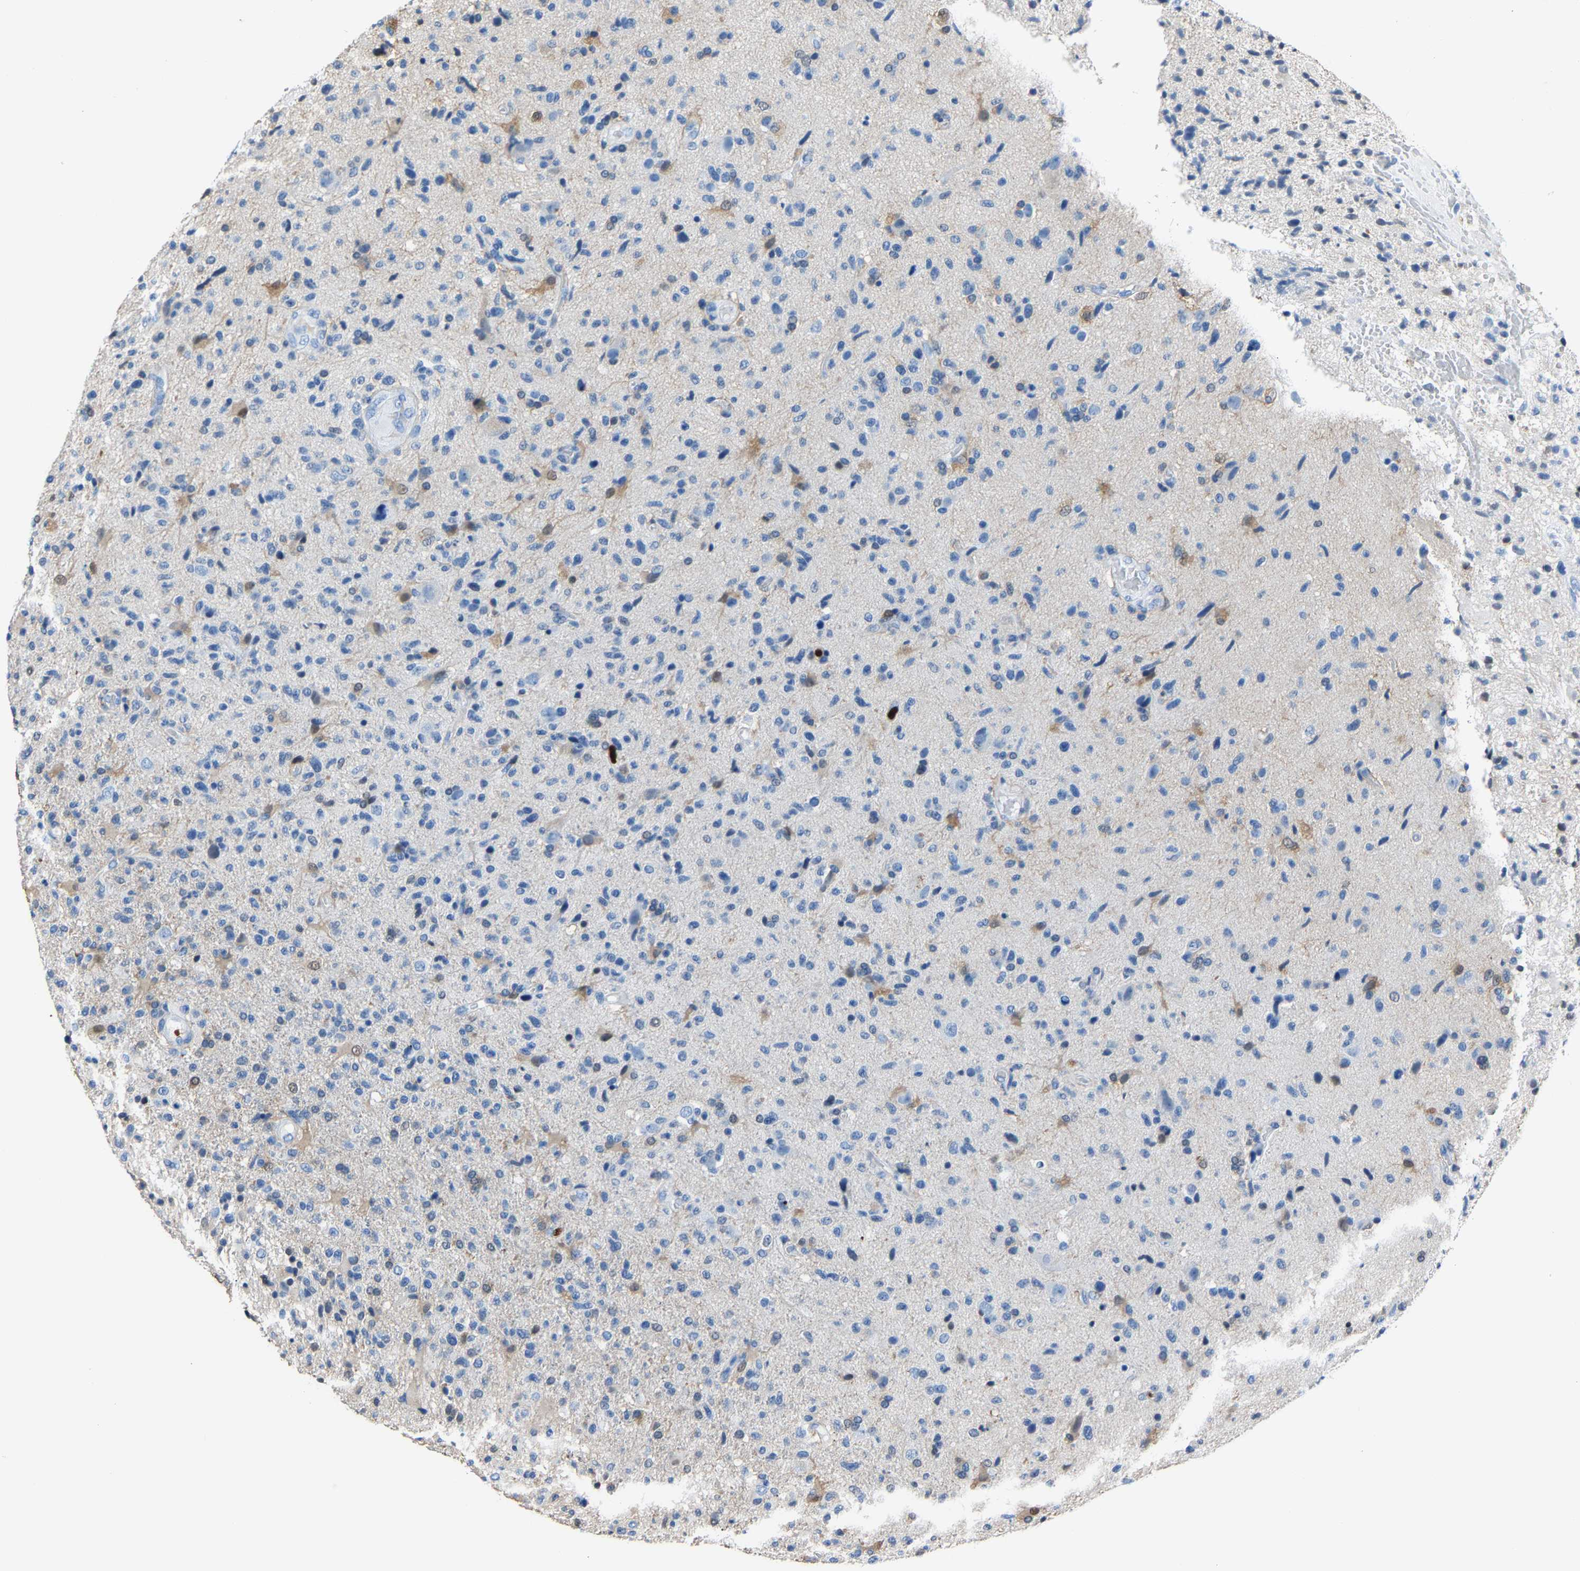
{"staining": {"intensity": "moderate", "quantity": "<25%", "location": "cytoplasmic/membranous"}, "tissue": "glioma", "cell_type": "Tumor cells", "image_type": "cancer", "snomed": [{"axis": "morphology", "description": "Glioma, malignant, High grade"}, {"axis": "topography", "description": "Brain"}], "caption": "Immunohistochemistry staining of high-grade glioma (malignant), which reveals low levels of moderate cytoplasmic/membranous staining in about <25% of tumor cells indicating moderate cytoplasmic/membranous protein expression. The staining was performed using DAB (brown) for protein detection and nuclei were counterstained in hematoxylin (blue).", "gene": "S100P", "patient": {"sex": "male", "age": 72}}